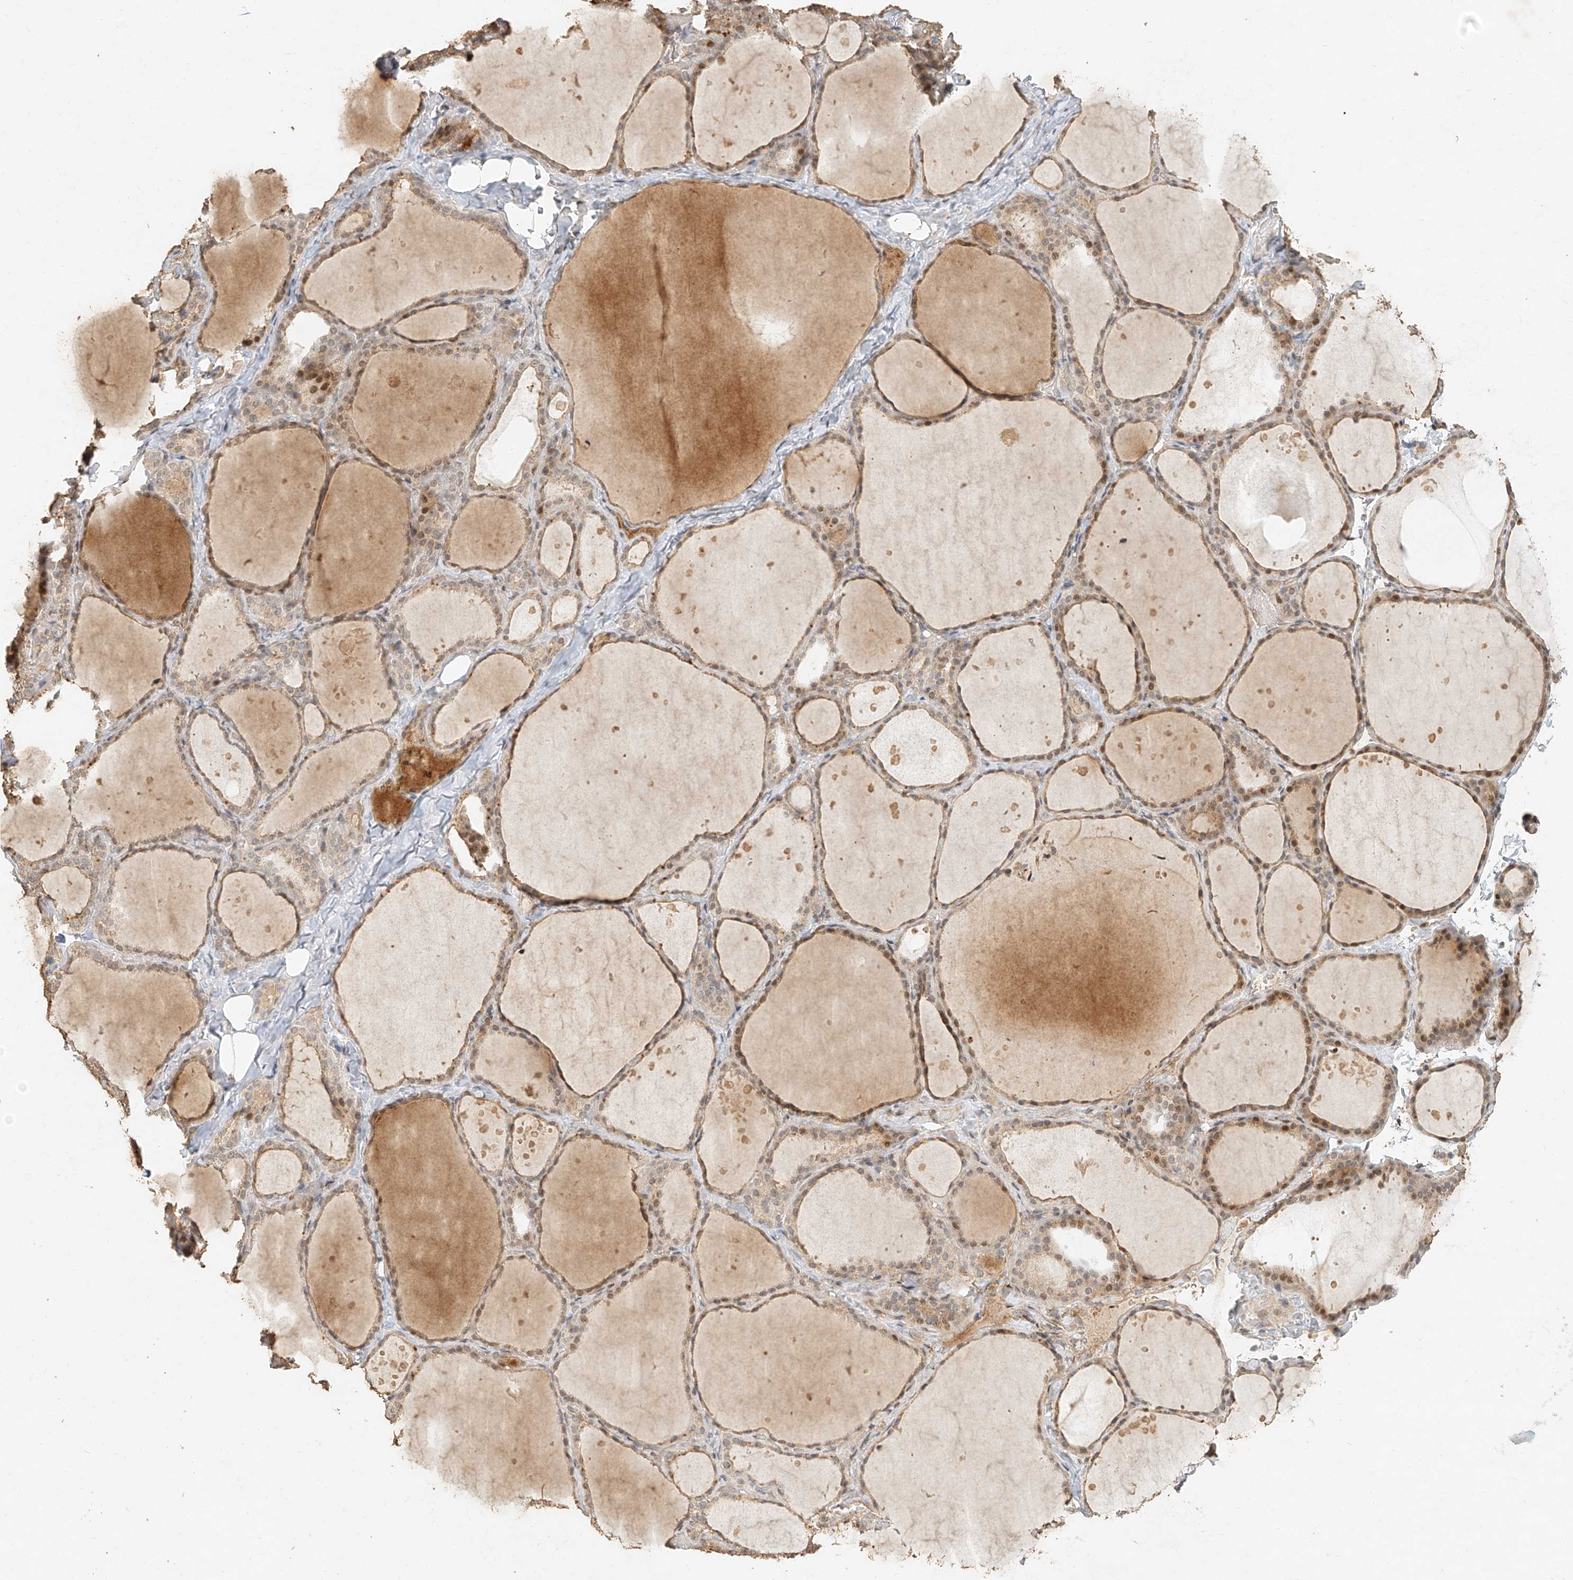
{"staining": {"intensity": "moderate", "quantity": ">75%", "location": "cytoplasmic/membranous,nuclear"}, "tissue": "thyroid gland", "cell_type": "Glandular cells", "image_type": "normal", "snomed": [{"axis": "morphology", "description": "Normal tissue, NOS"}, {"axis": "topography", "description": "Thyroid gland"}], "caption": "DAB immunohistochemical staining of unremarkable human thyroid gland demonstrates moderate cytoplasmic/membranous,nuclear protein positivity in approximately >75% of glandular cells. The protein is shown in brown color, while the nuclei are stained blue.", "gene": "CXorf58", "patient": {"sex": "female", "age": 44}}